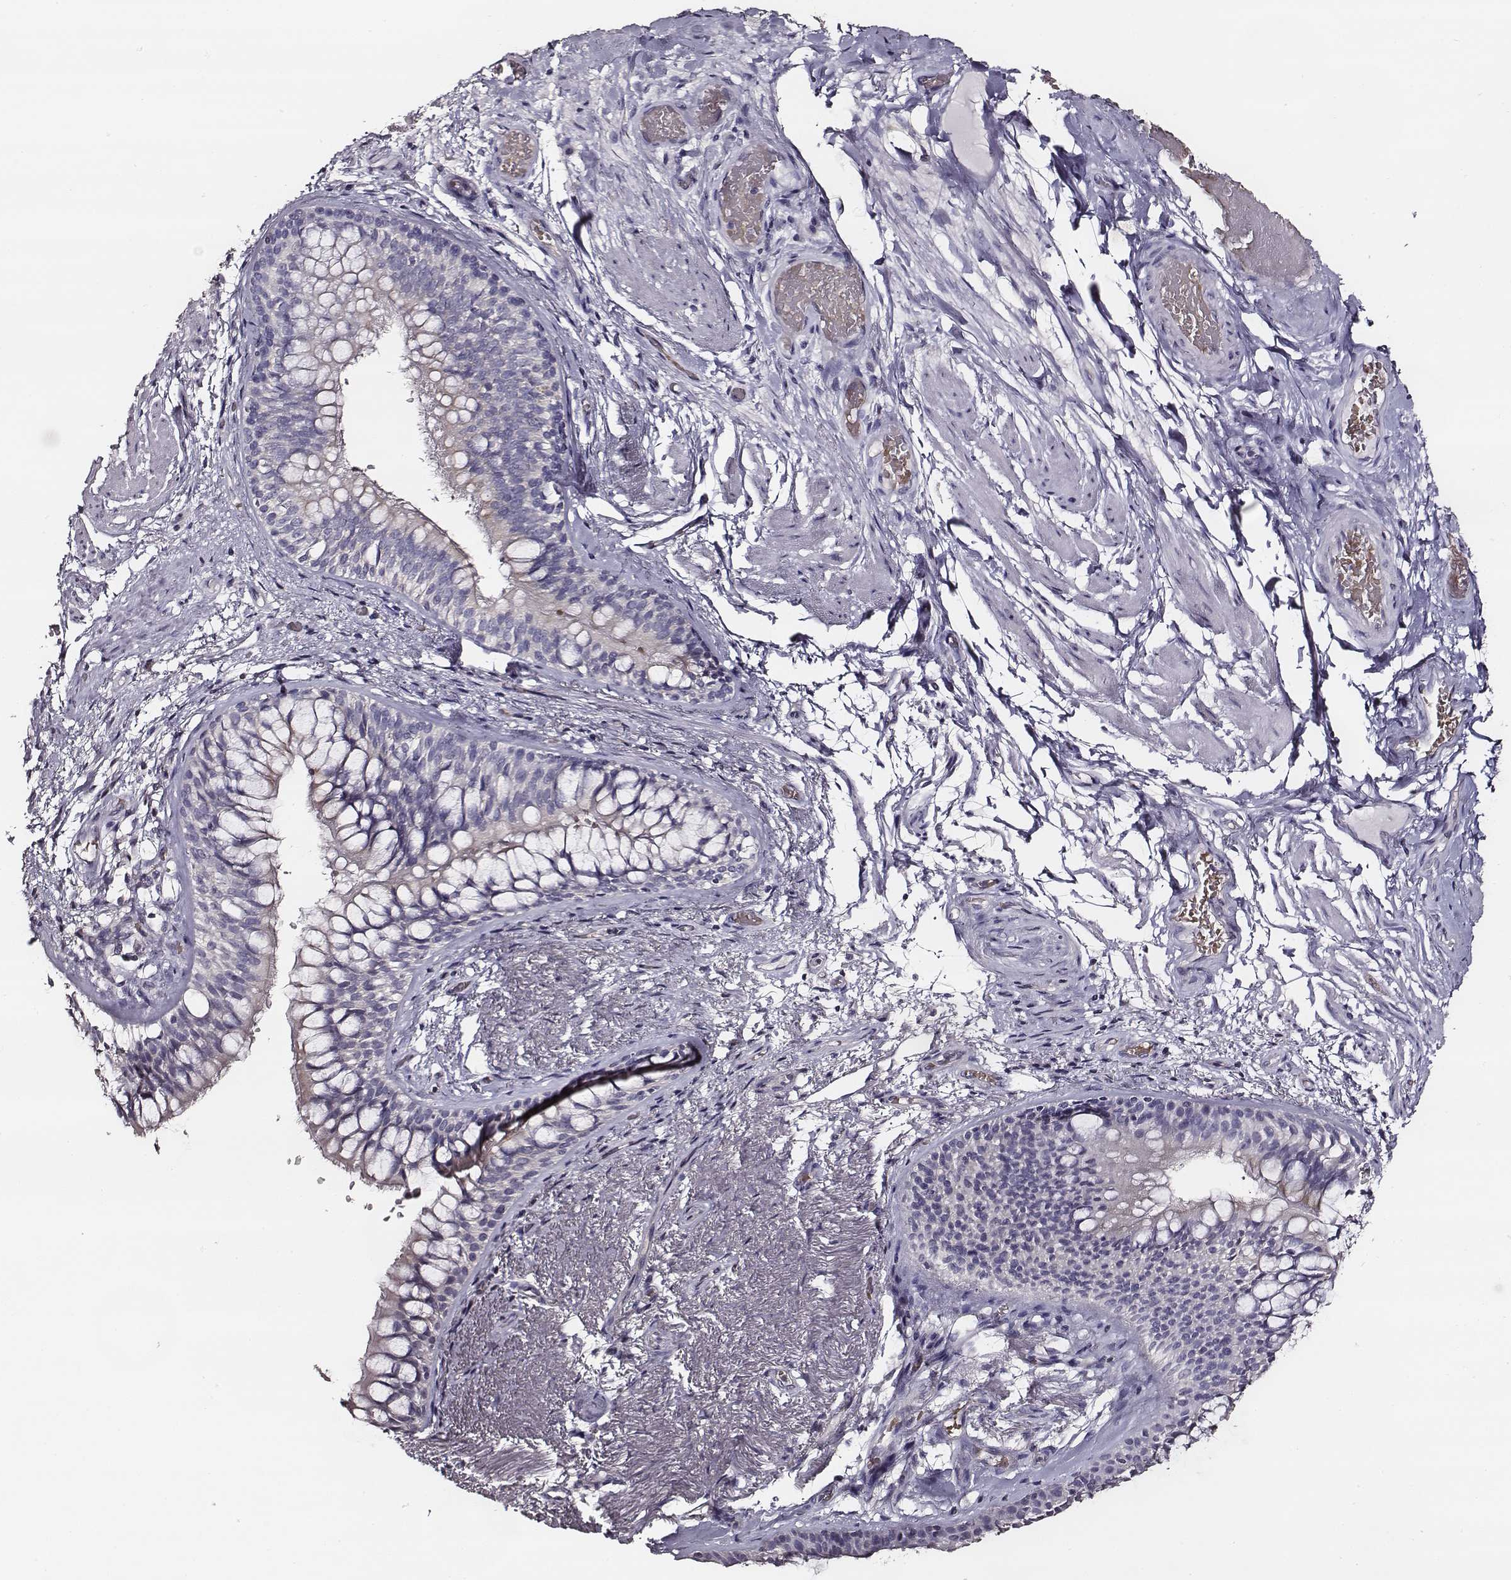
{"staining": {"intensity": "negative", "quantity": "none", "location": "none"}, "tissue": "adipose tissue", "cell_type": "Adipocytes", "image_type": "normal", "snomed": [{"axis": "morphology", "description": "Normal tissue, NOS"}, {"axis": "topography", "description": "Cartilage tissue"}, {"axis": "topography", "description": "Bronchus"}], "caption": "Immunohistochemical staining of unremarkable human adipose tissue shows no significant staining in adipocytes.", "gene": "AADAT", "patient": {"sex": "male", "age": 64}}